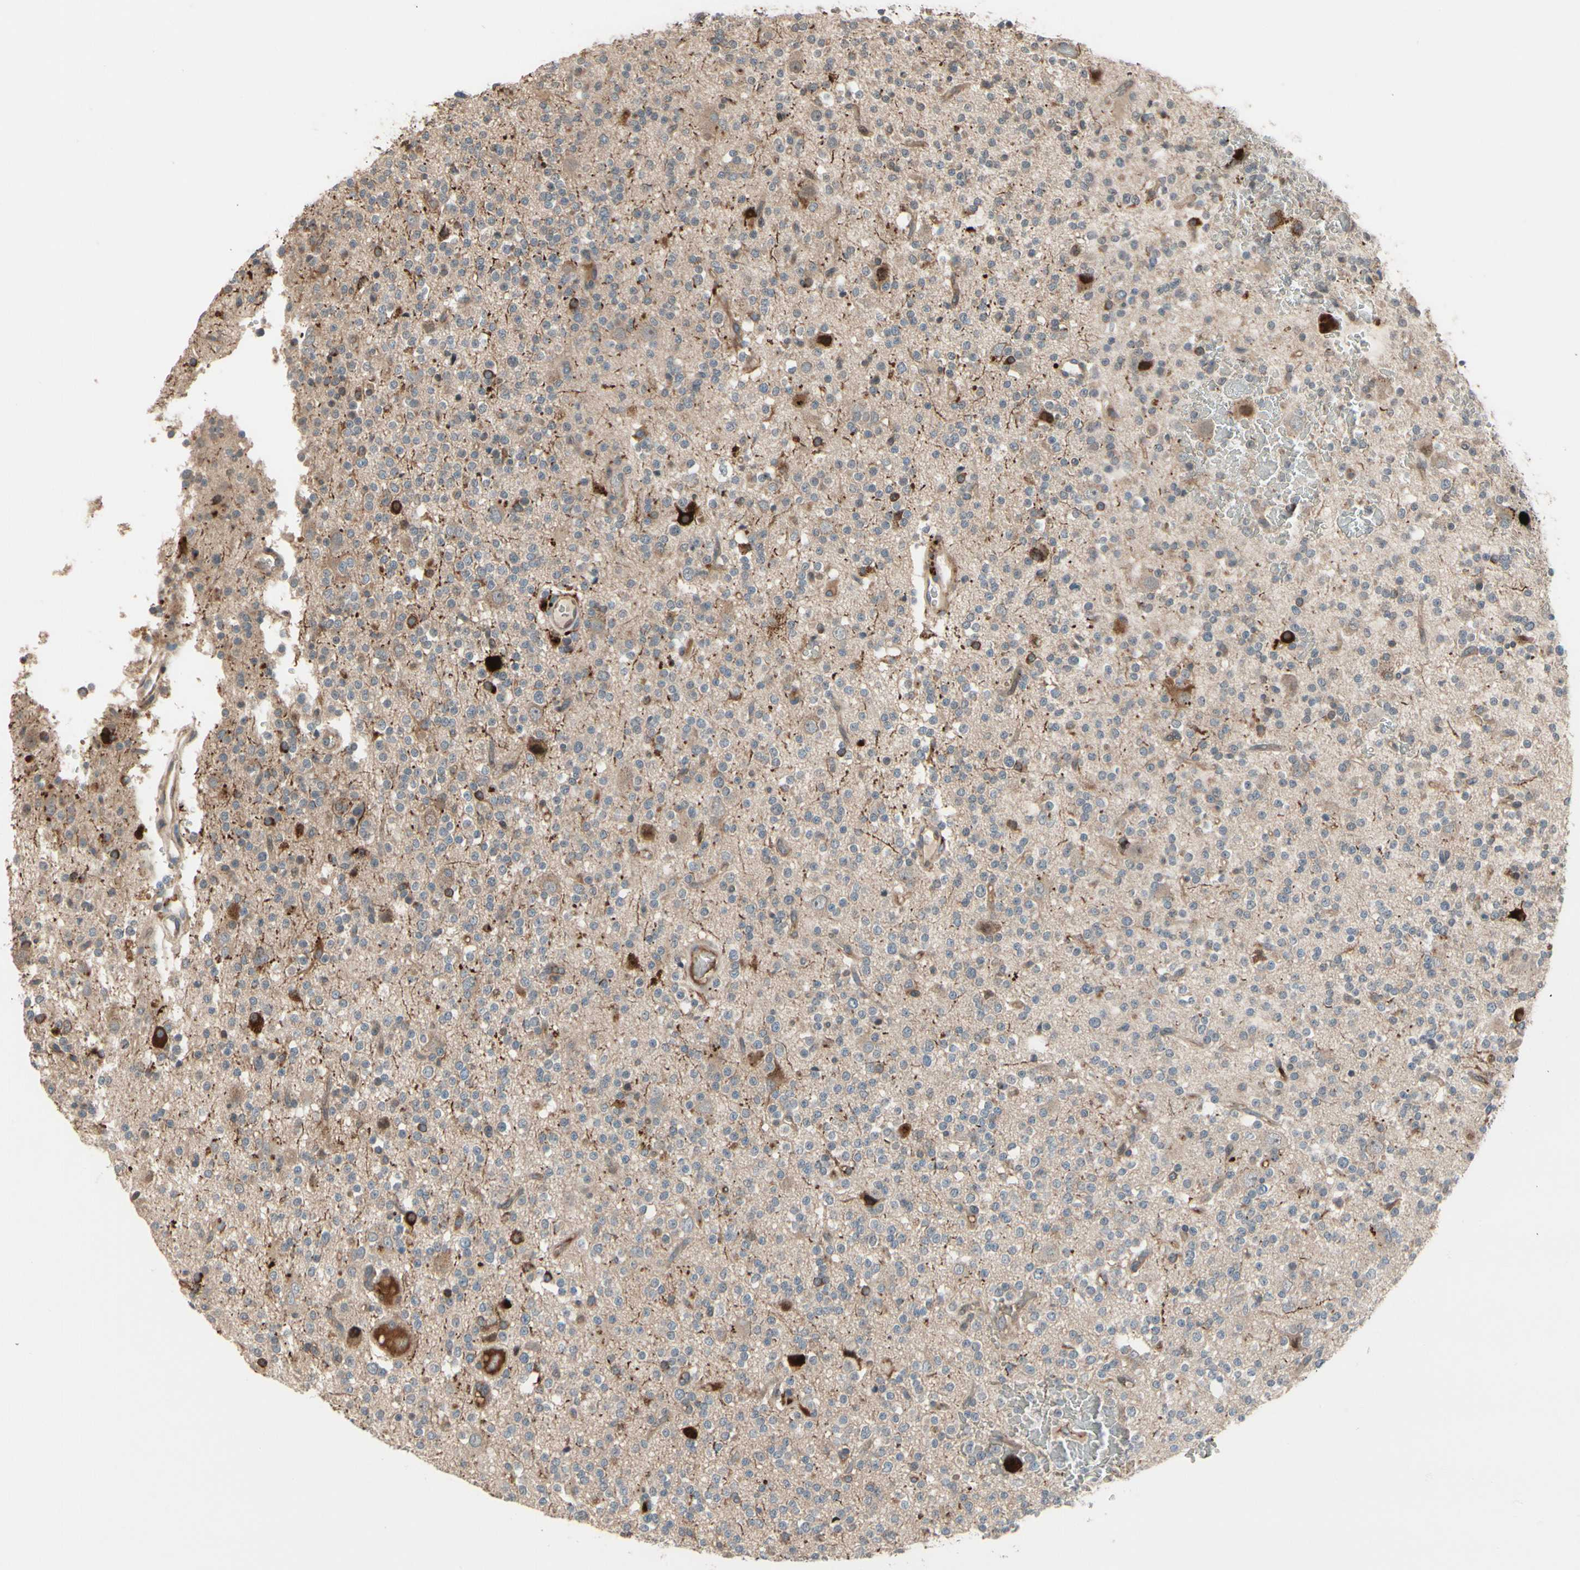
{"staining": {"intensity": "moderate", "quantity": "<25%", "location": "cytoplasmic/membranous"}, "tissue": "glioma", "cell_type": "Tumor cells", "image_type": "cancer", "snomed": [{"axis": "morphology", "description": "Glioma, malignant, High grade"}, {"axis": "topography", "description": "Brain"}], "caption": "Immunohistochemical staining of glioma demonstrates low levels of moderate cytoplasmic/membranous protein expression in approximately <25% of tumor cells.", "gene": "SNX29", "patient": {"sex": "male", "age": 47}}